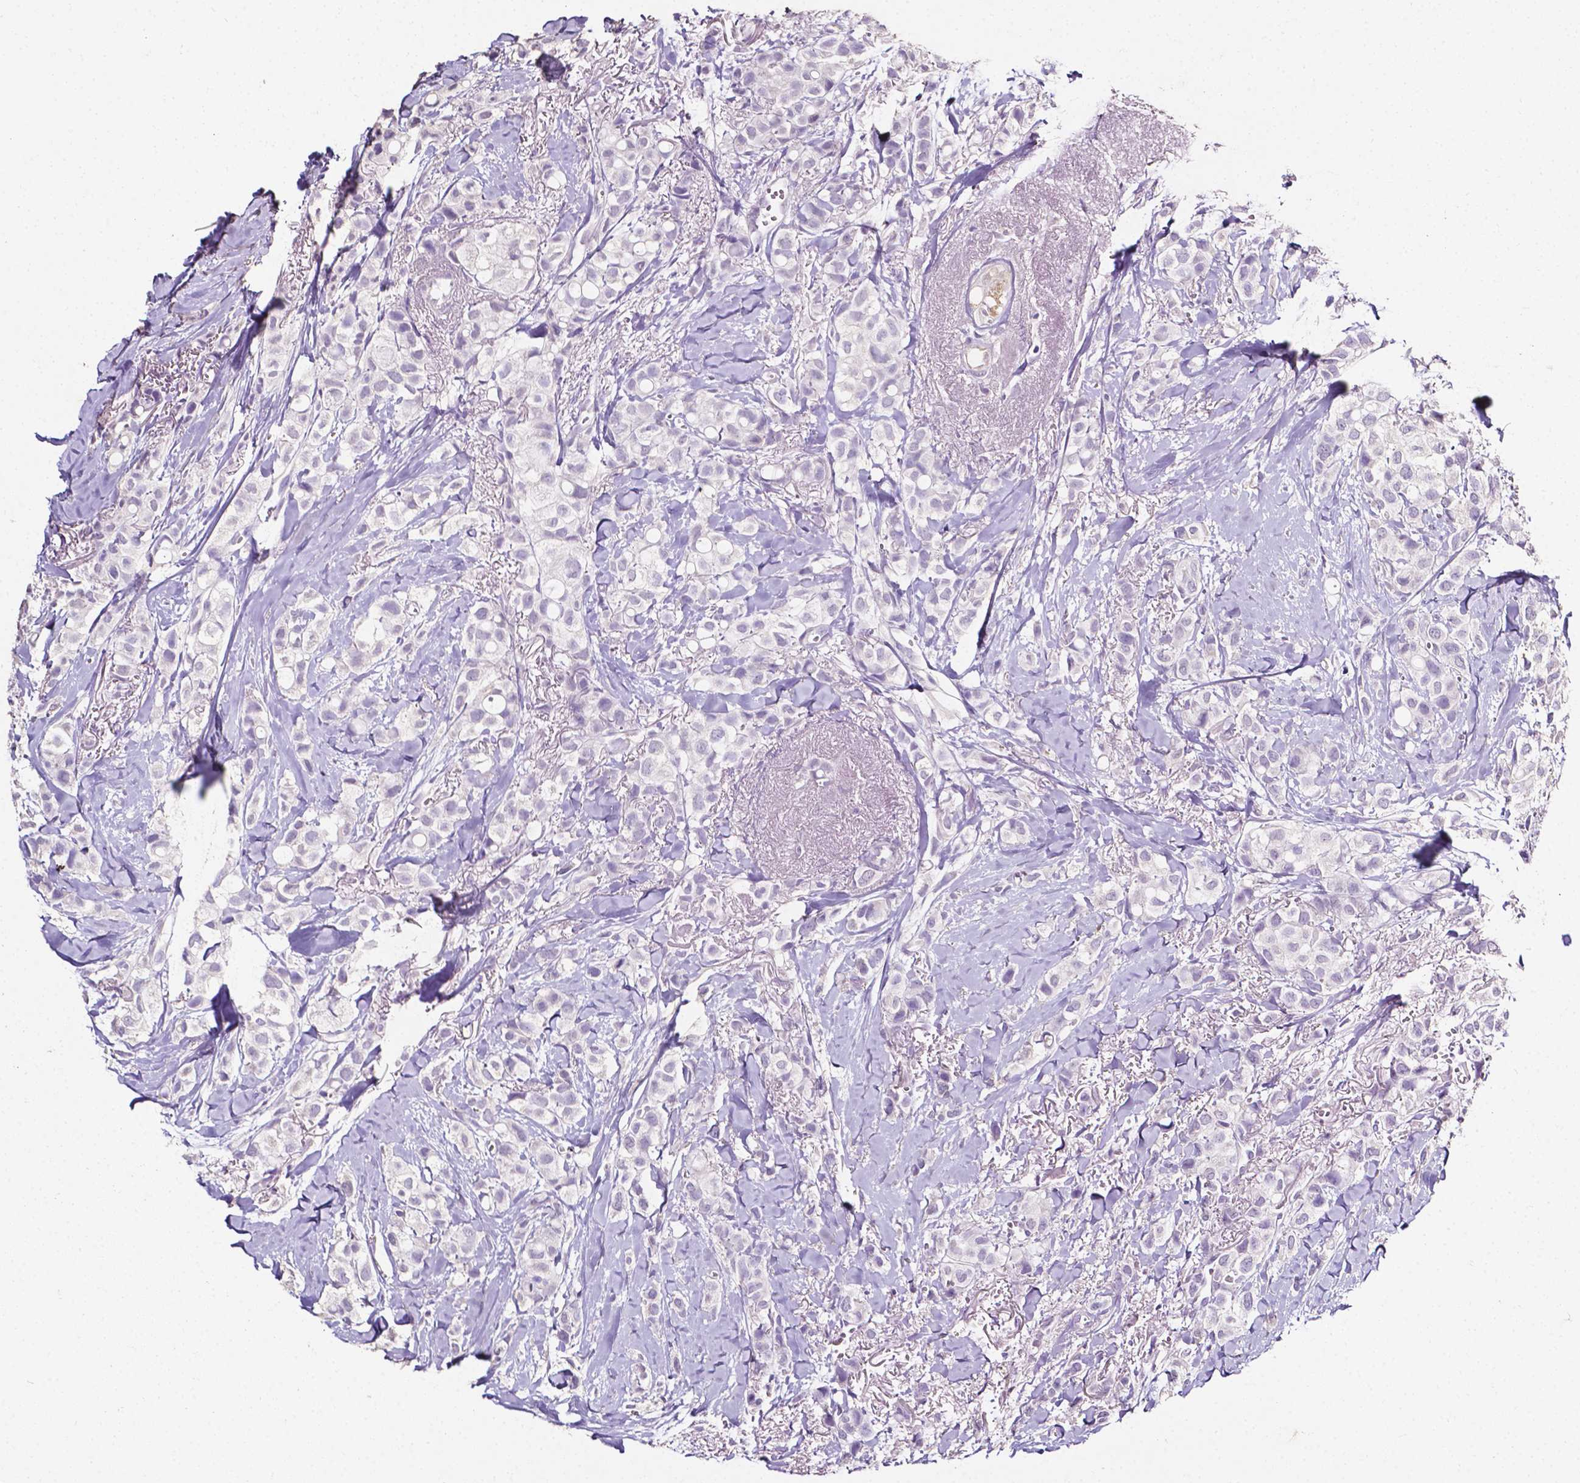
{"staining": {"intensity": "negative", "quantity": "none", "location": "none"}, "tissue": "breast cancer", "cell_type": "Tumor cells", "image_type": "cancer", "snomed": [{"axis": "morphology", "description": "Duct carcinoma"}, {"axis": "topography", "description": "Breast"}], "caption": "Human breast invasive ductal carcinoma stained for a protein using IHC demonstrates no staining in tumor cells.", "gene": "PSAT1", "patient": {"sex": "female", "age": 85}}